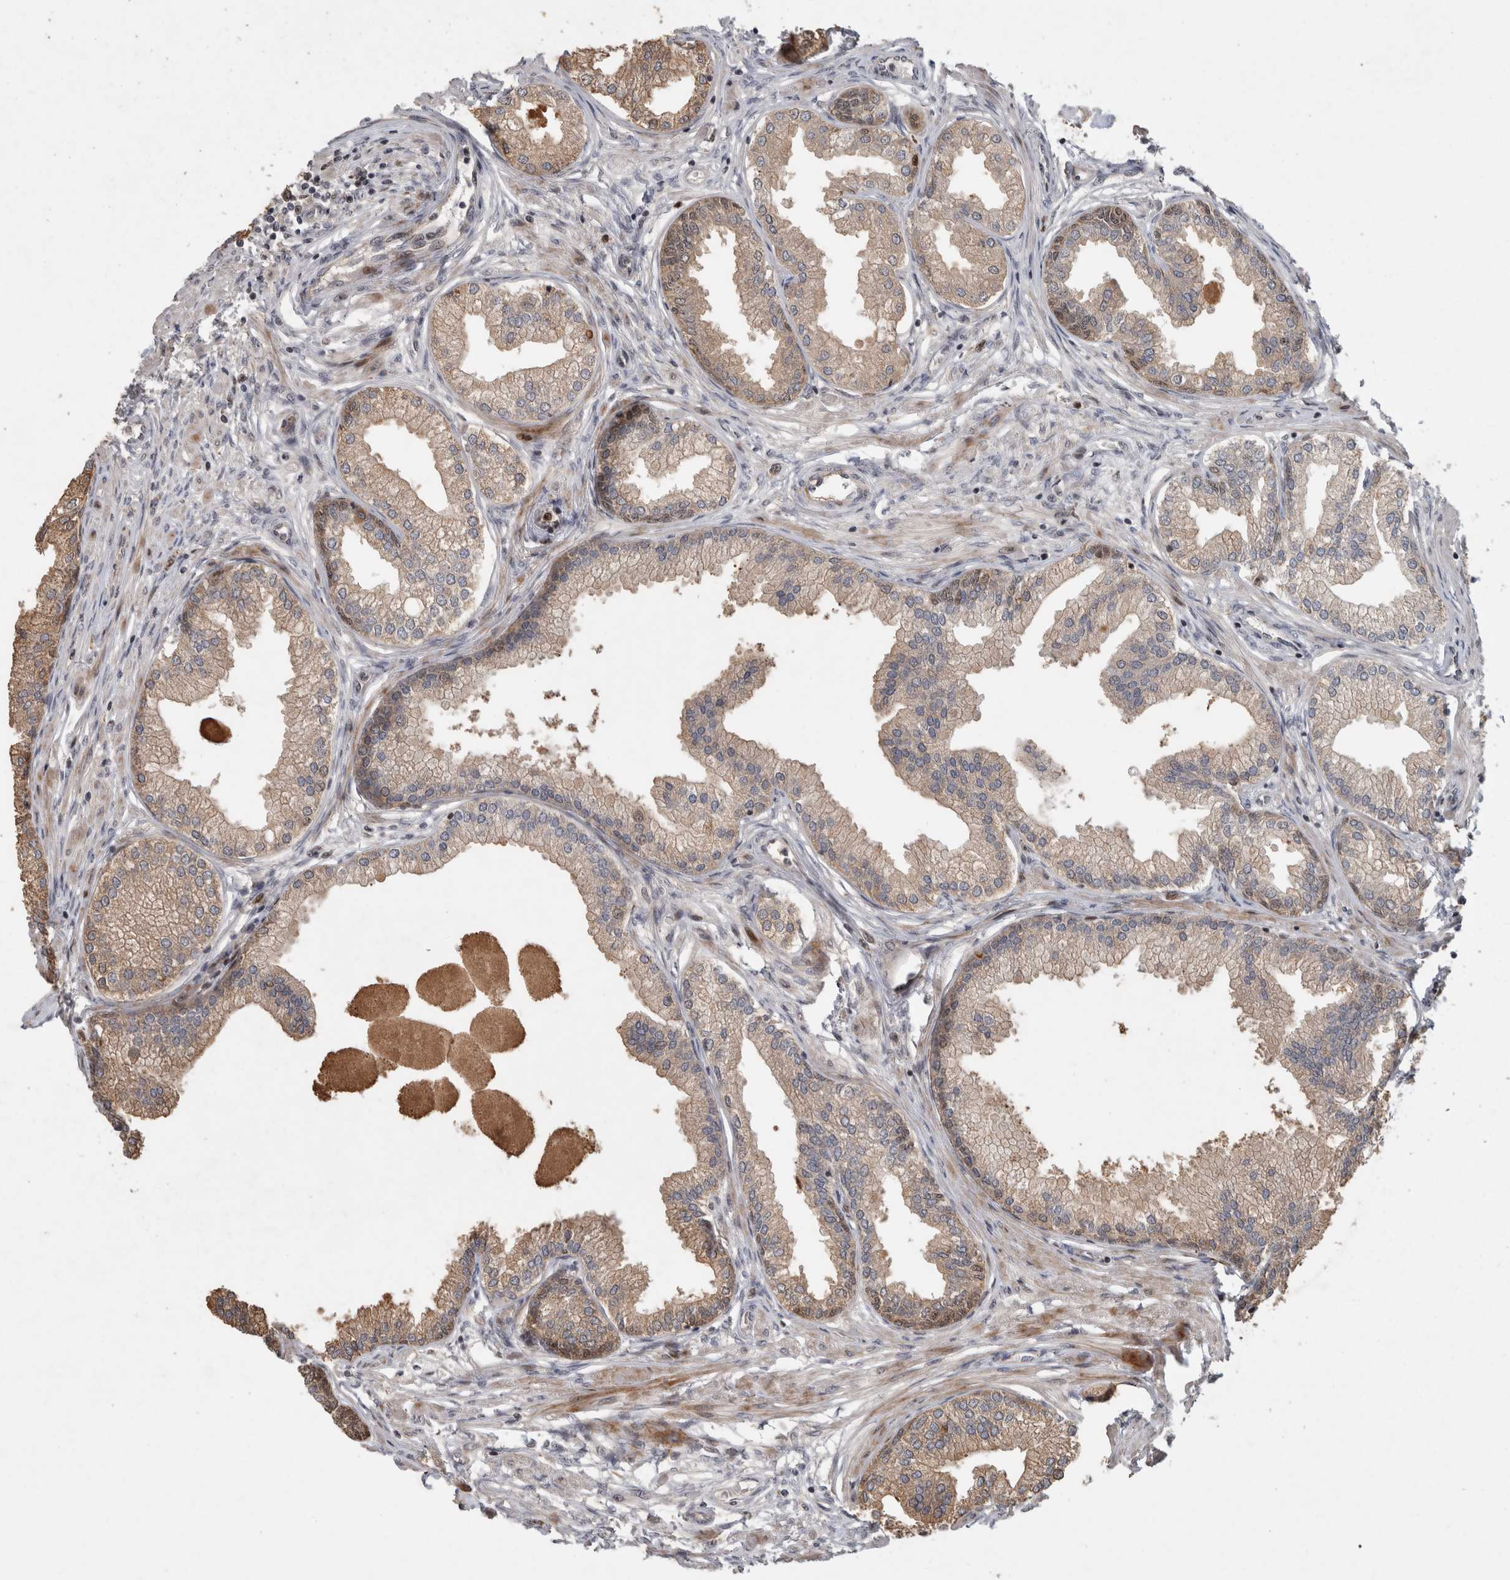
{"staining": {"intensity": "weak", "quantity": ">75%", "location": "cytoplasmic/membranous"}, "tissue": "prostate", "cell_type": "Glandular cells", "image_type": "normal", "snomed": [{"axis": "morphology", "description": "Normal tissue, NOS"}, {"axis": "morphology", "description": "Urothelial carcinoma, Low grade"}, {"axis": "topography", "description": "Urinary bladder"}, {"axis": "topography", "description": "Prostate"}], "caption": "High-power microscopy captured an immunohistochemistry micrograph of unremarkable prostate, revealing weak cytoplasmic/membranous staining in approximately >75% of glandular cells.", "gene": "INSRR", "patient": {"sex": "male", "age": 60}}